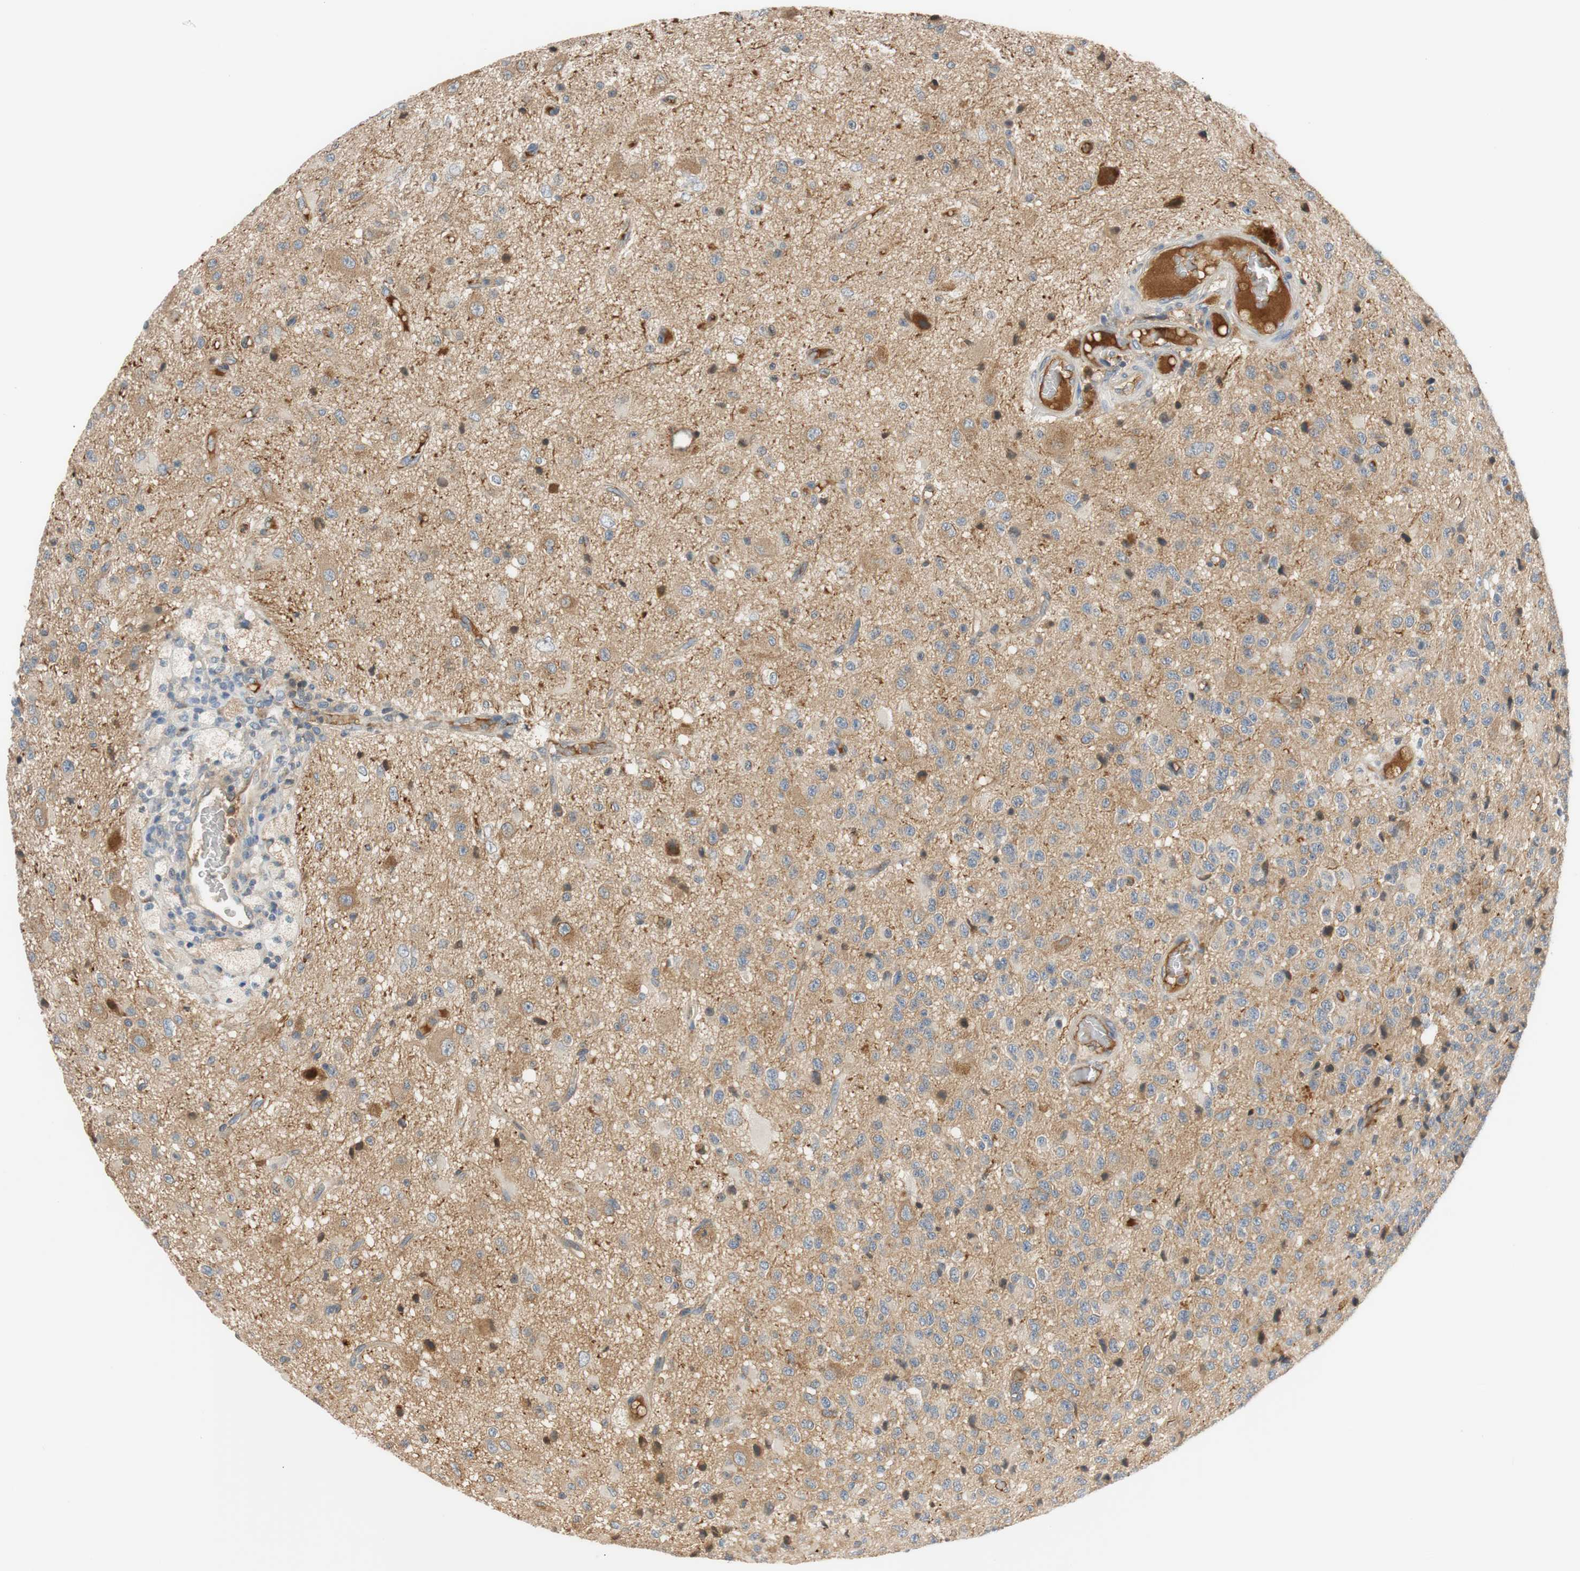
{"staining": {"intensity": "negative", "quantity": "none", "location": "none"}, "tissue": "glioma", "cell_type": "Tumor cells", "image_type": "cancer", "snomed": [{"axis": "morphology", "description": "Glioma, malignant, High grade"}, {"axis": "topography", "description": "pancreas cauda"}], "caption": "IHC photomicrograph of neoplastic tissue: malignant glioma (high-grade) stained with DAB reveals no significant protein positivity in tumor cells.", "gene": "C4A", "patient": {"sex": "male", "age": 60}}